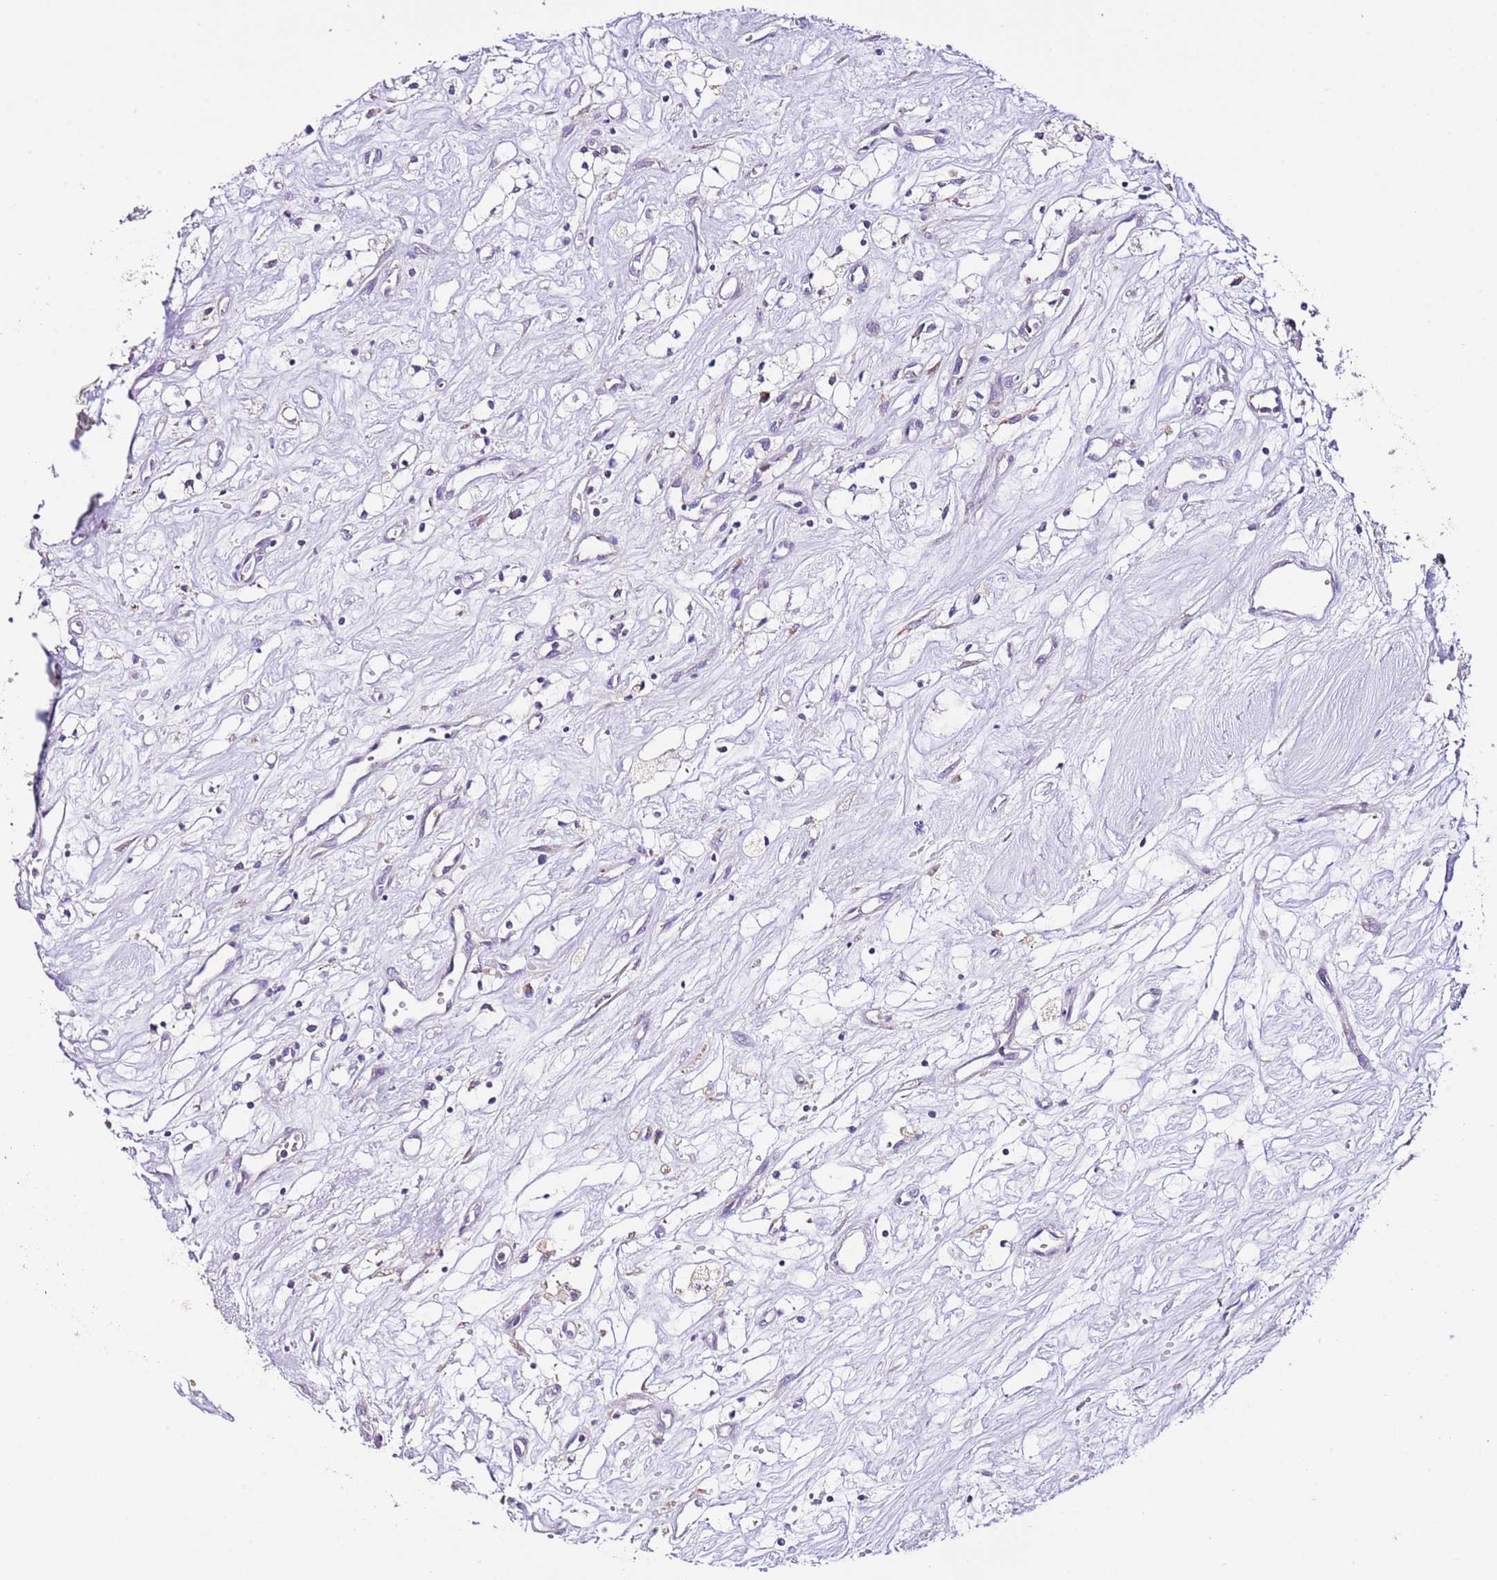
{"staining": {"intensity": "negative", "quantity": "none", "location": "none"}, "tissue": "renal cancer", "cell_type": "Tumor cells", "image_type": "cancer", "snomed": [{"axis": "morphology", "description": "Adenocarcinoma, NOS"}, {"axis": "topography", "description": "Kidney"}], "caption": "The IHC micrograph has no significant expression in tumor cells of adenocarcinoma (renal) tissue.", "gene": "RPS10", "patient": {"sex": "male", "age": 59}}